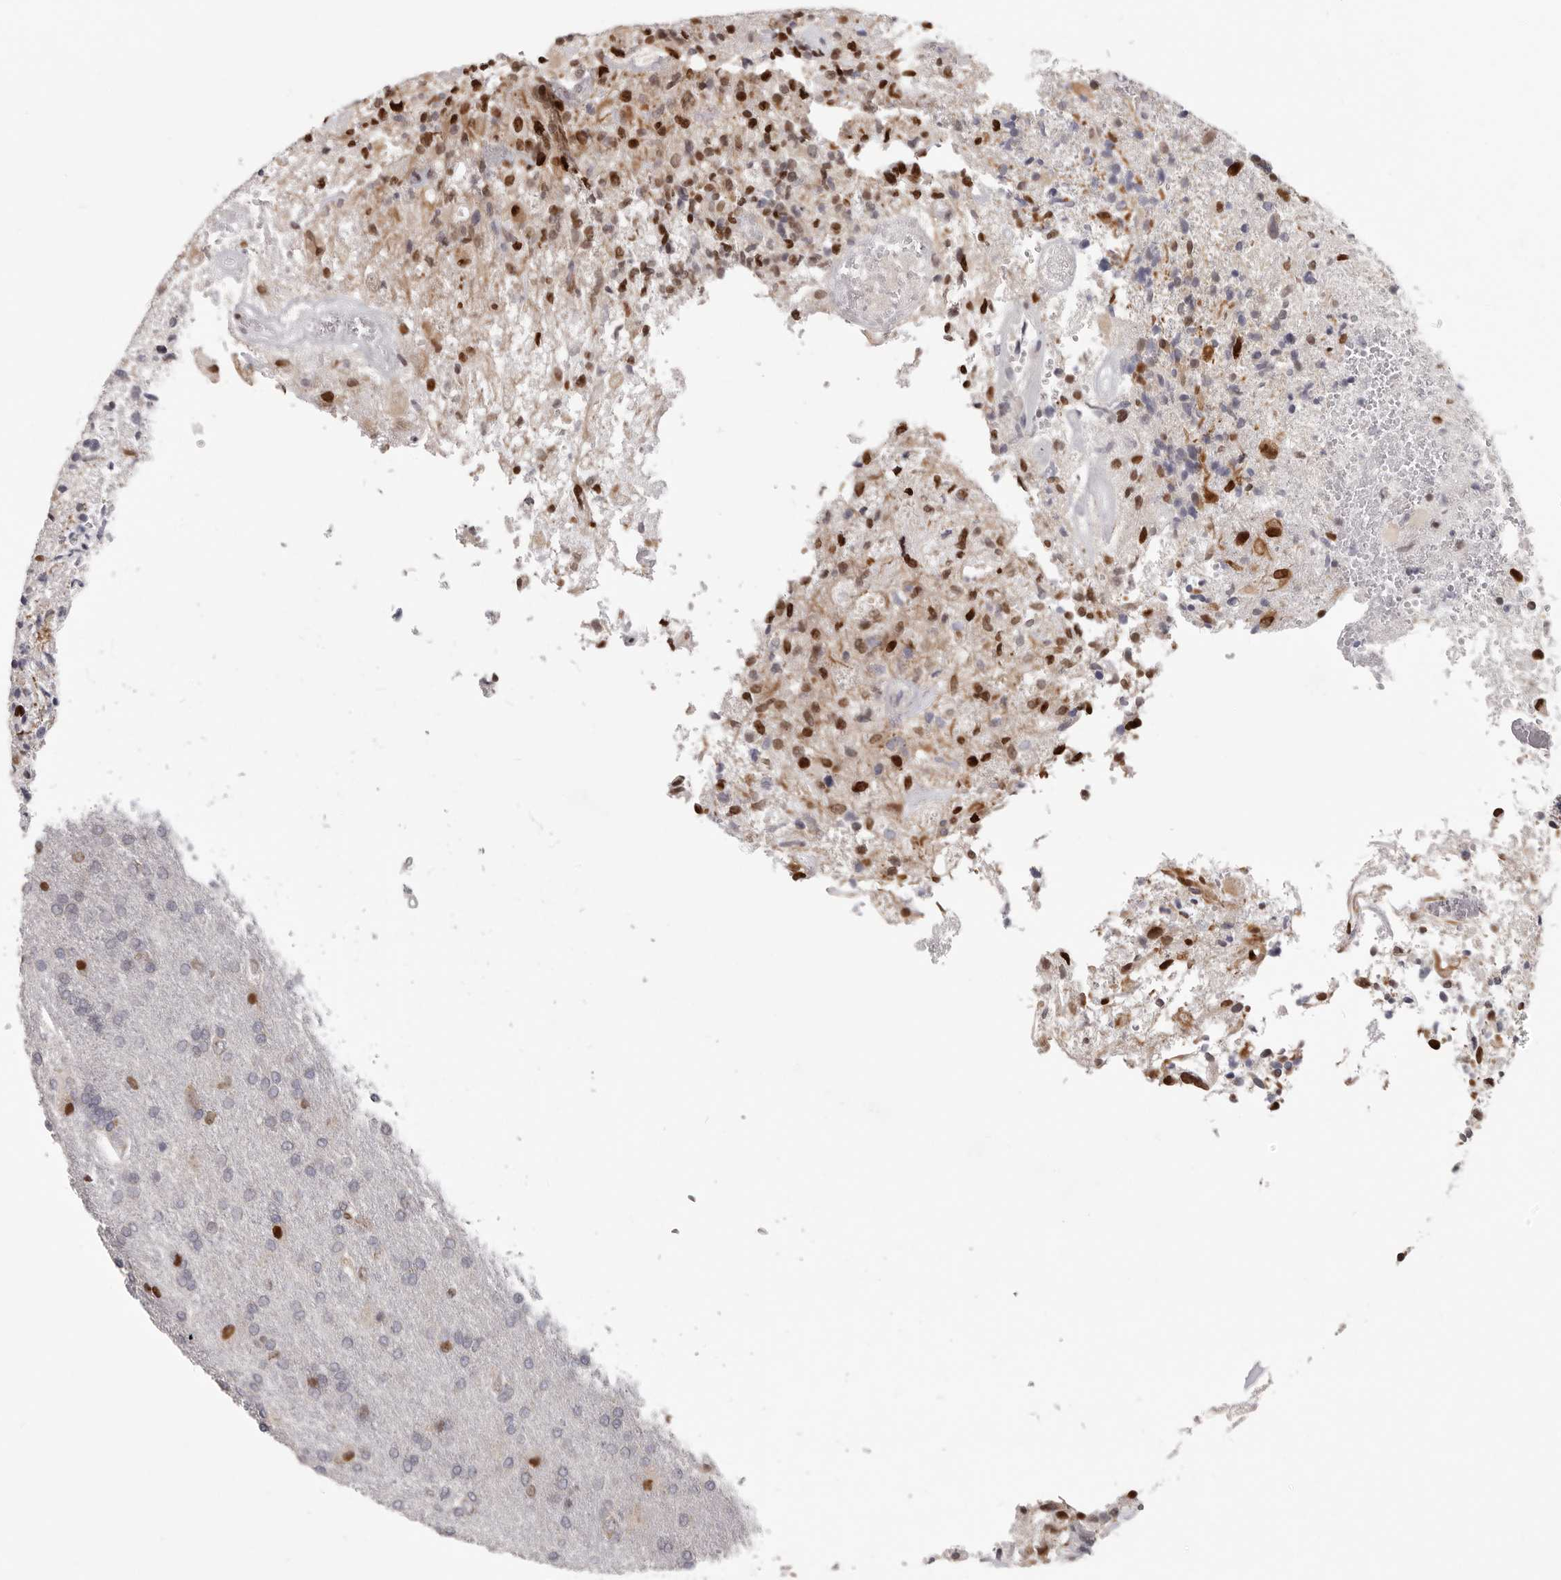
{"staining": {"intensity": "strong", "quantity": "<25%", "location": "nuclear"}, "tissue": "glioma", "cell_type": "Tumor cells", "image_type": "cancer", "snomed": [{"axis": "morphology", "description": "Glioma, malignant, High grade"}, {"axis": "topography", "description": "Brain"}], "caption": "This is a histology image of immunohistochemistry (IHC) staining of malignant high-grade glioma, which shows strong staining in the nuclear of tumor cells.", "gene": "SRP19", "patient": {"sex": "male", "age": 72}}